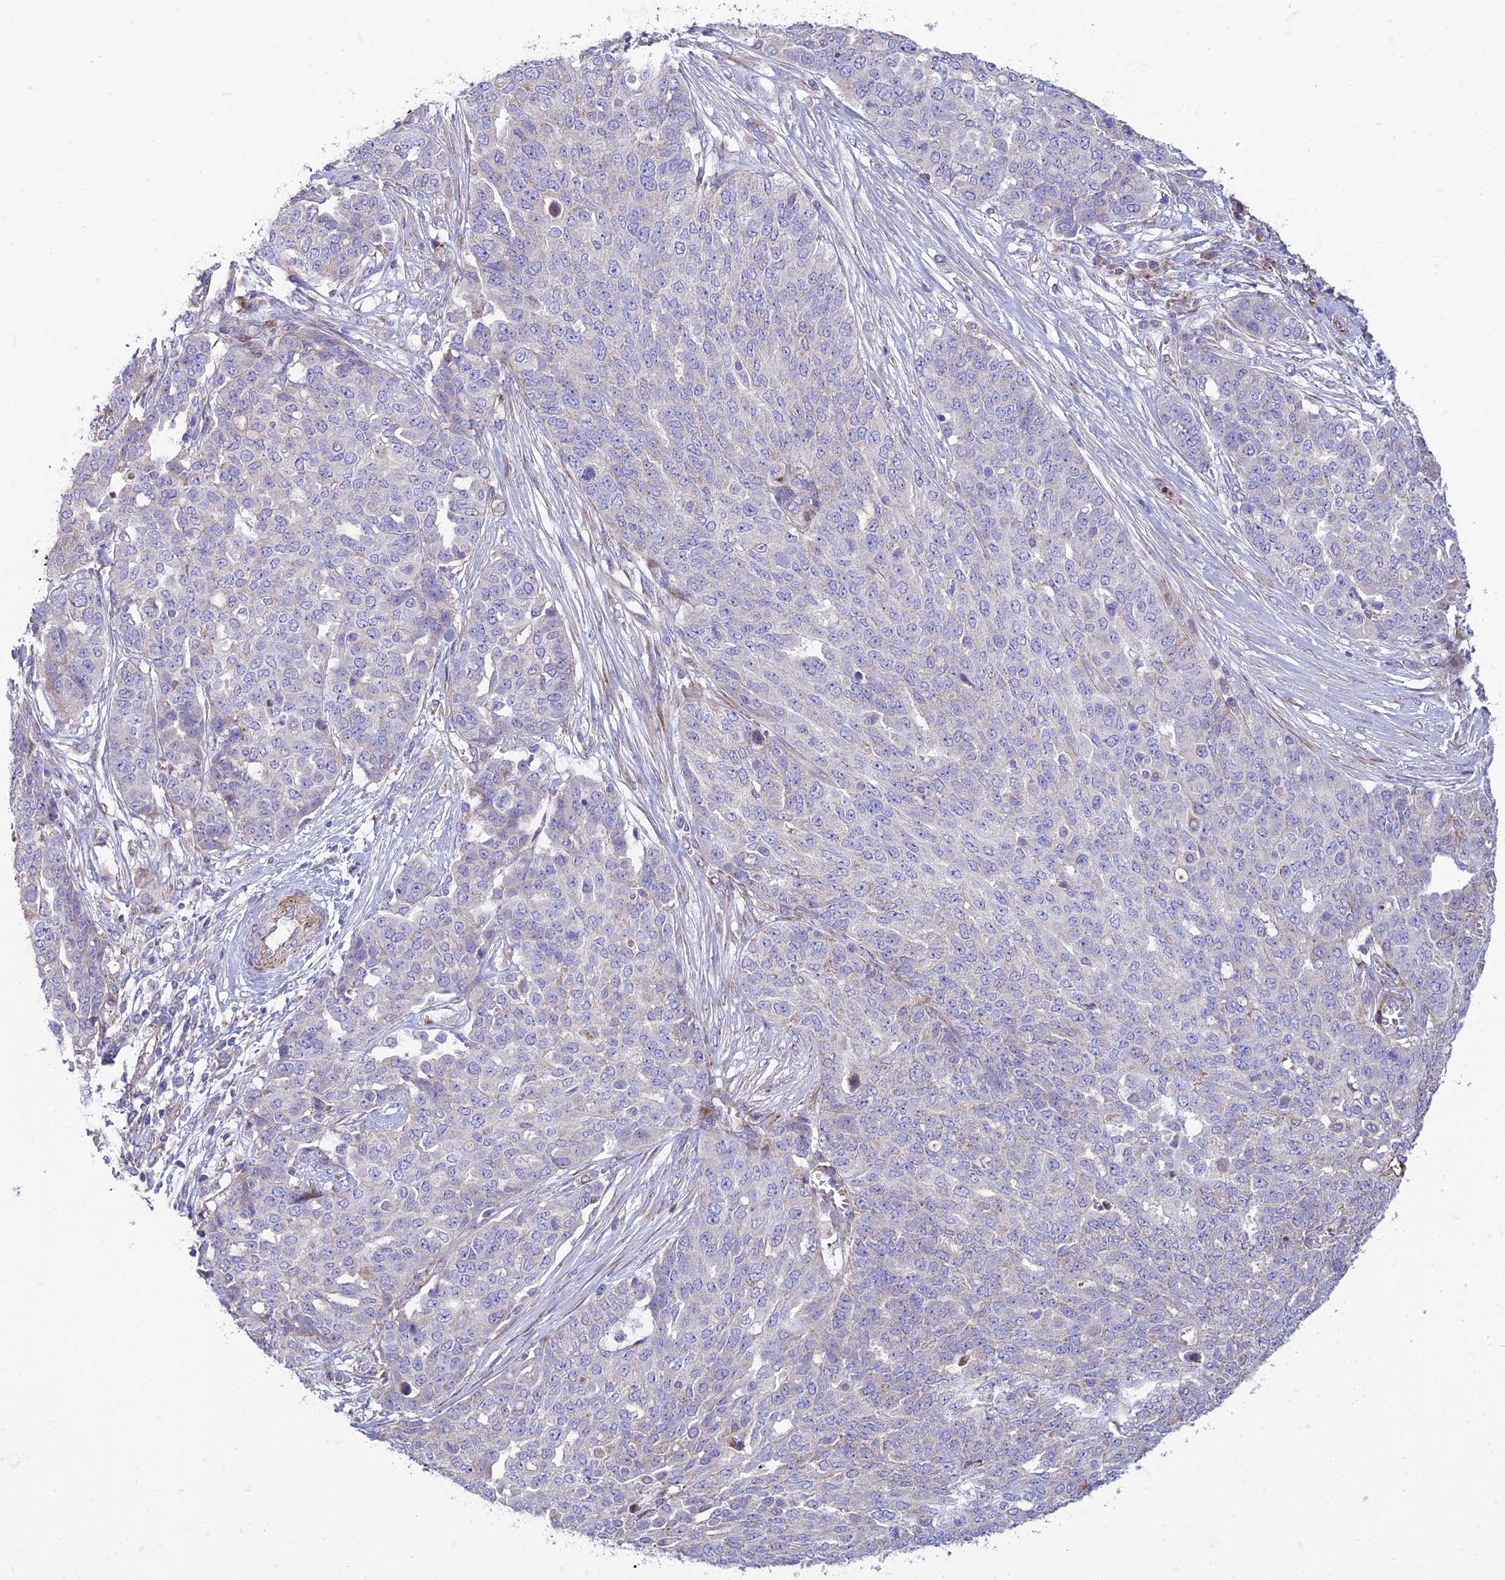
{"staining": {"intensity": "negative", "quantity": "none", "location": "none"}, "tissue": "ovarian cancer", "cell_type": "Tumor cells", "image_type": "cancer", "snomed": [{"axis": "morphology", "description": "Cystadenocarcinoma, serous, NOS"}, {"axis": "topography", "description": "Soft tissue"}, {"axis": "topography", "description": "Ovary"}], "caption": "Immunohistochemistry (IHC) micrograph of neoplastic tissue: human ovarian cancer stained with DAB displays no significant protein positivity in tumor cells.", "gene": "SEL1L3", "patient": {"sex": "female", "age": 57}}